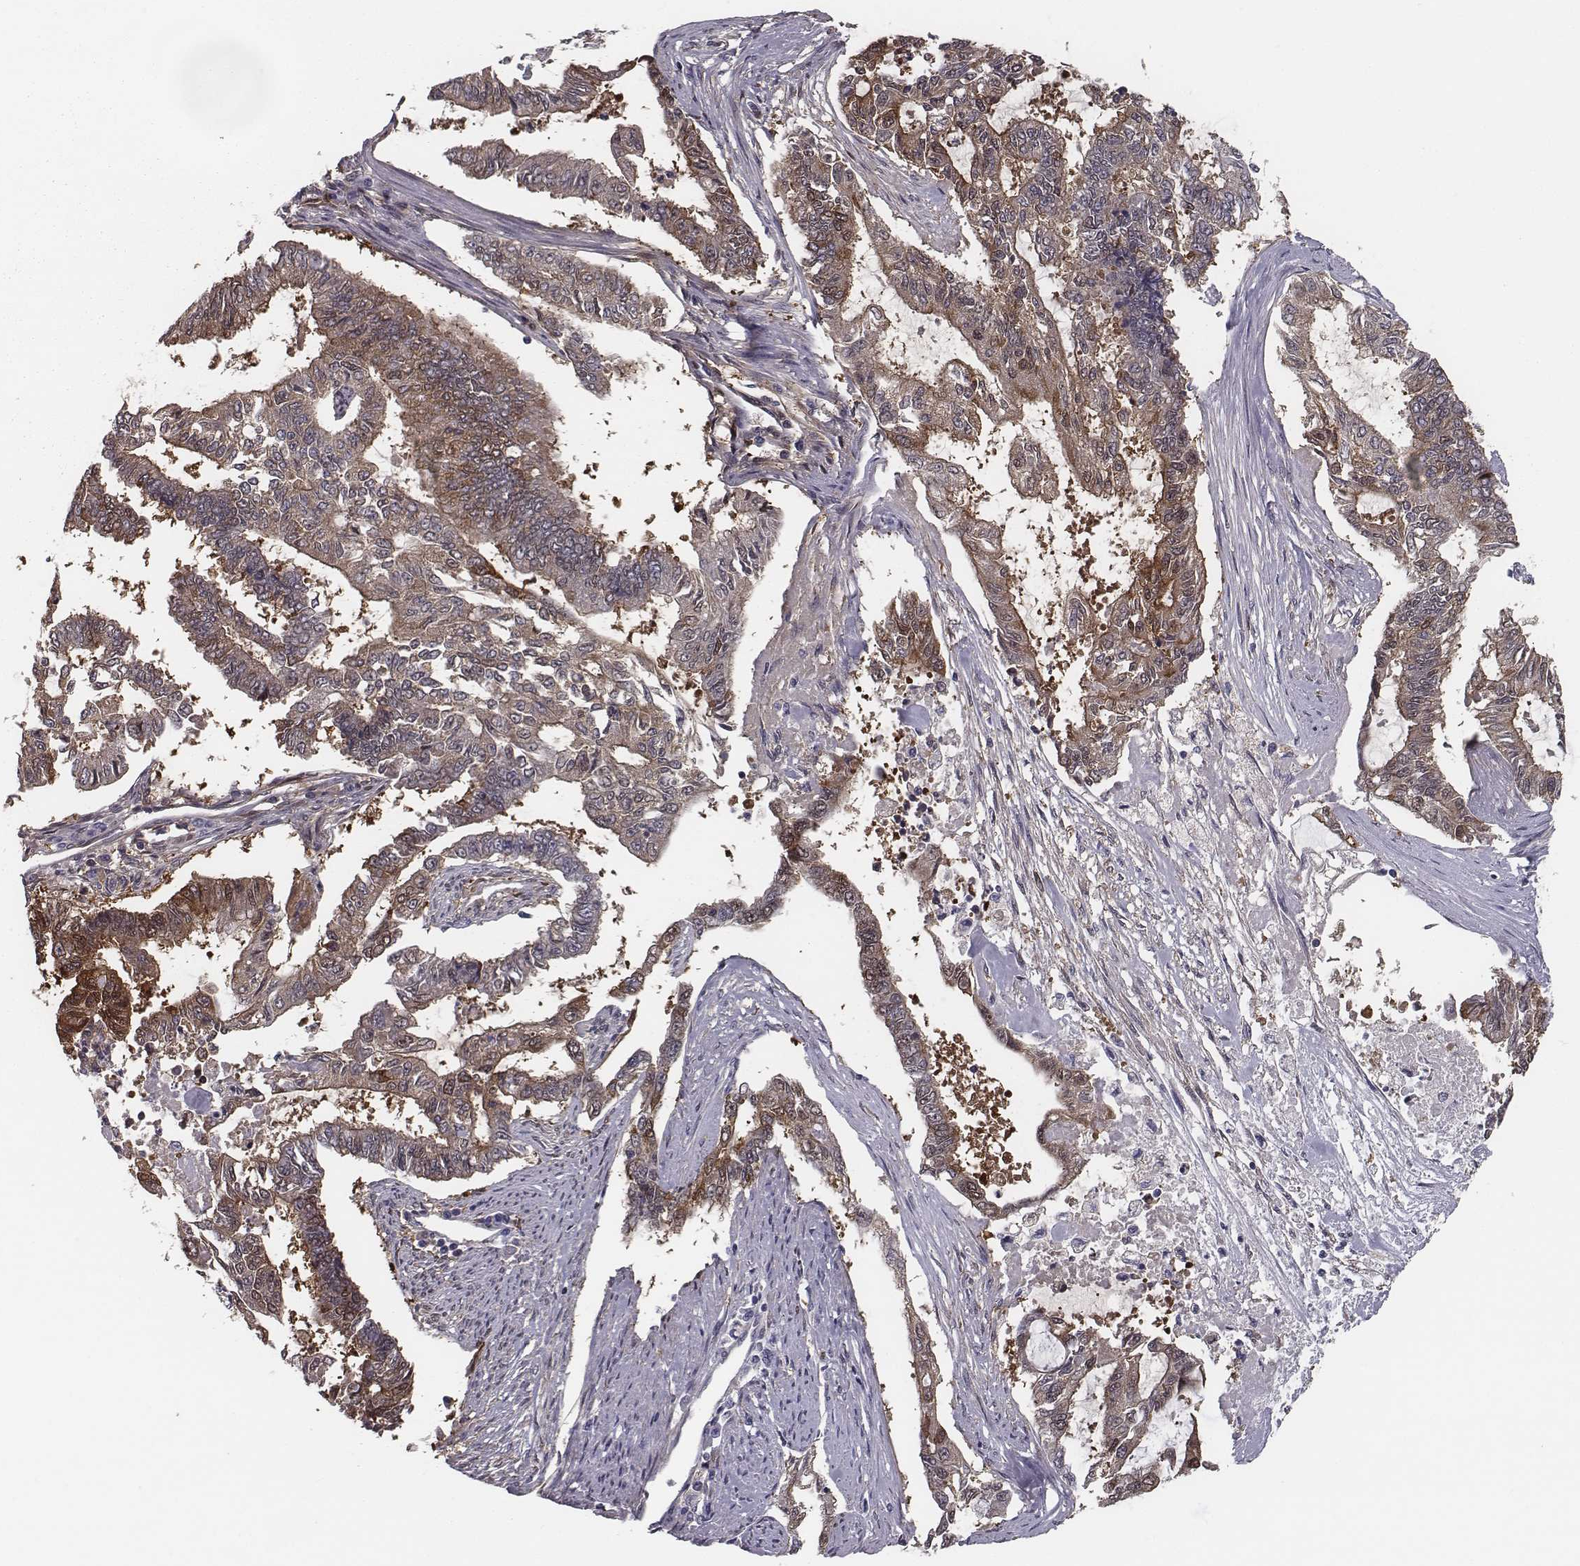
{"staining": {"intensity": "moderate", "quantity": ">75%", "location": "cytoplasmic/membranous"}, "tissue": "endometrial cancer", "cell_type": "Tumor cells", "image_type": "cancer", "snomed": [{"axis": "morphology", "description": "Adenocarcinoma, NOS"}, {"axis": "topography", "description": "Uterus"}], "caption": "Approximately >75% of tumor cells in human endometrial adenocarcinoma reveal moderate cytoplasmic/membranous protein positivity as visualized by brown immunohistochemical staining.", "gene": "ISYNA1", "patient": {"sex": "female", "age": 59}}